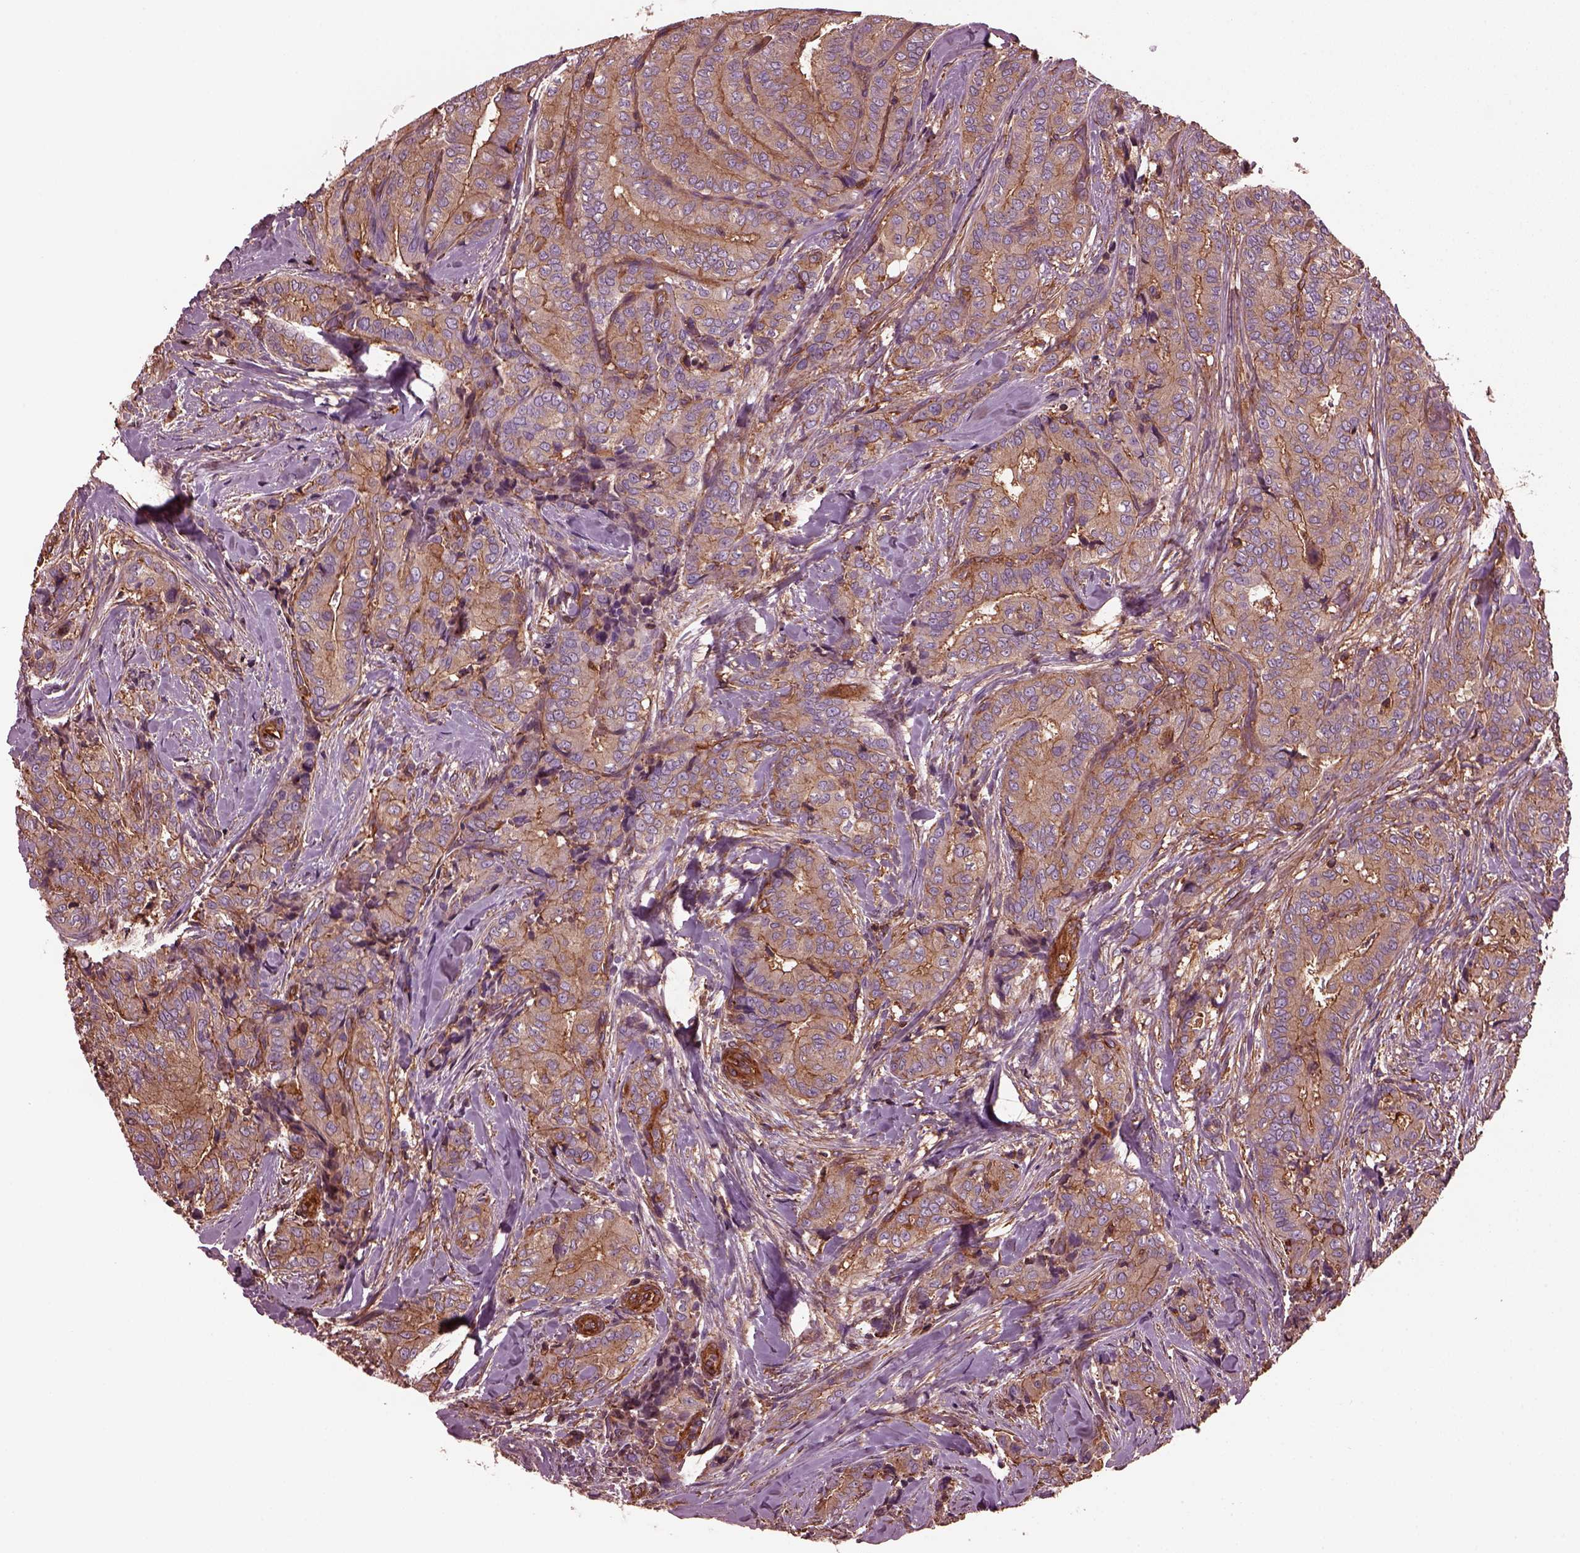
{"staining": {"intensity": "moderate", "quantity": ">75%", "location": "cytoplasmic/membranous"}, "tissue": "thyroid cancer", "cell_type": "Tumor cells", "image_type": "cancer", "snomed": [{"axis": "morphology", "description": "Papillary adenocarcinoma, NOS"}, {"axis": "topography", "description": "Thyroid gland"}], "caption": "Thyroid papillary adenocarcinoma stained for a protein demonstrates moderate cytoplasmic/membranous positivity in tumor cells. (brown staining indicates protein expression, while blue staining denotes nuclei).", "gene": "MYL6", "patient": {"sex": "male", "age": 61}}